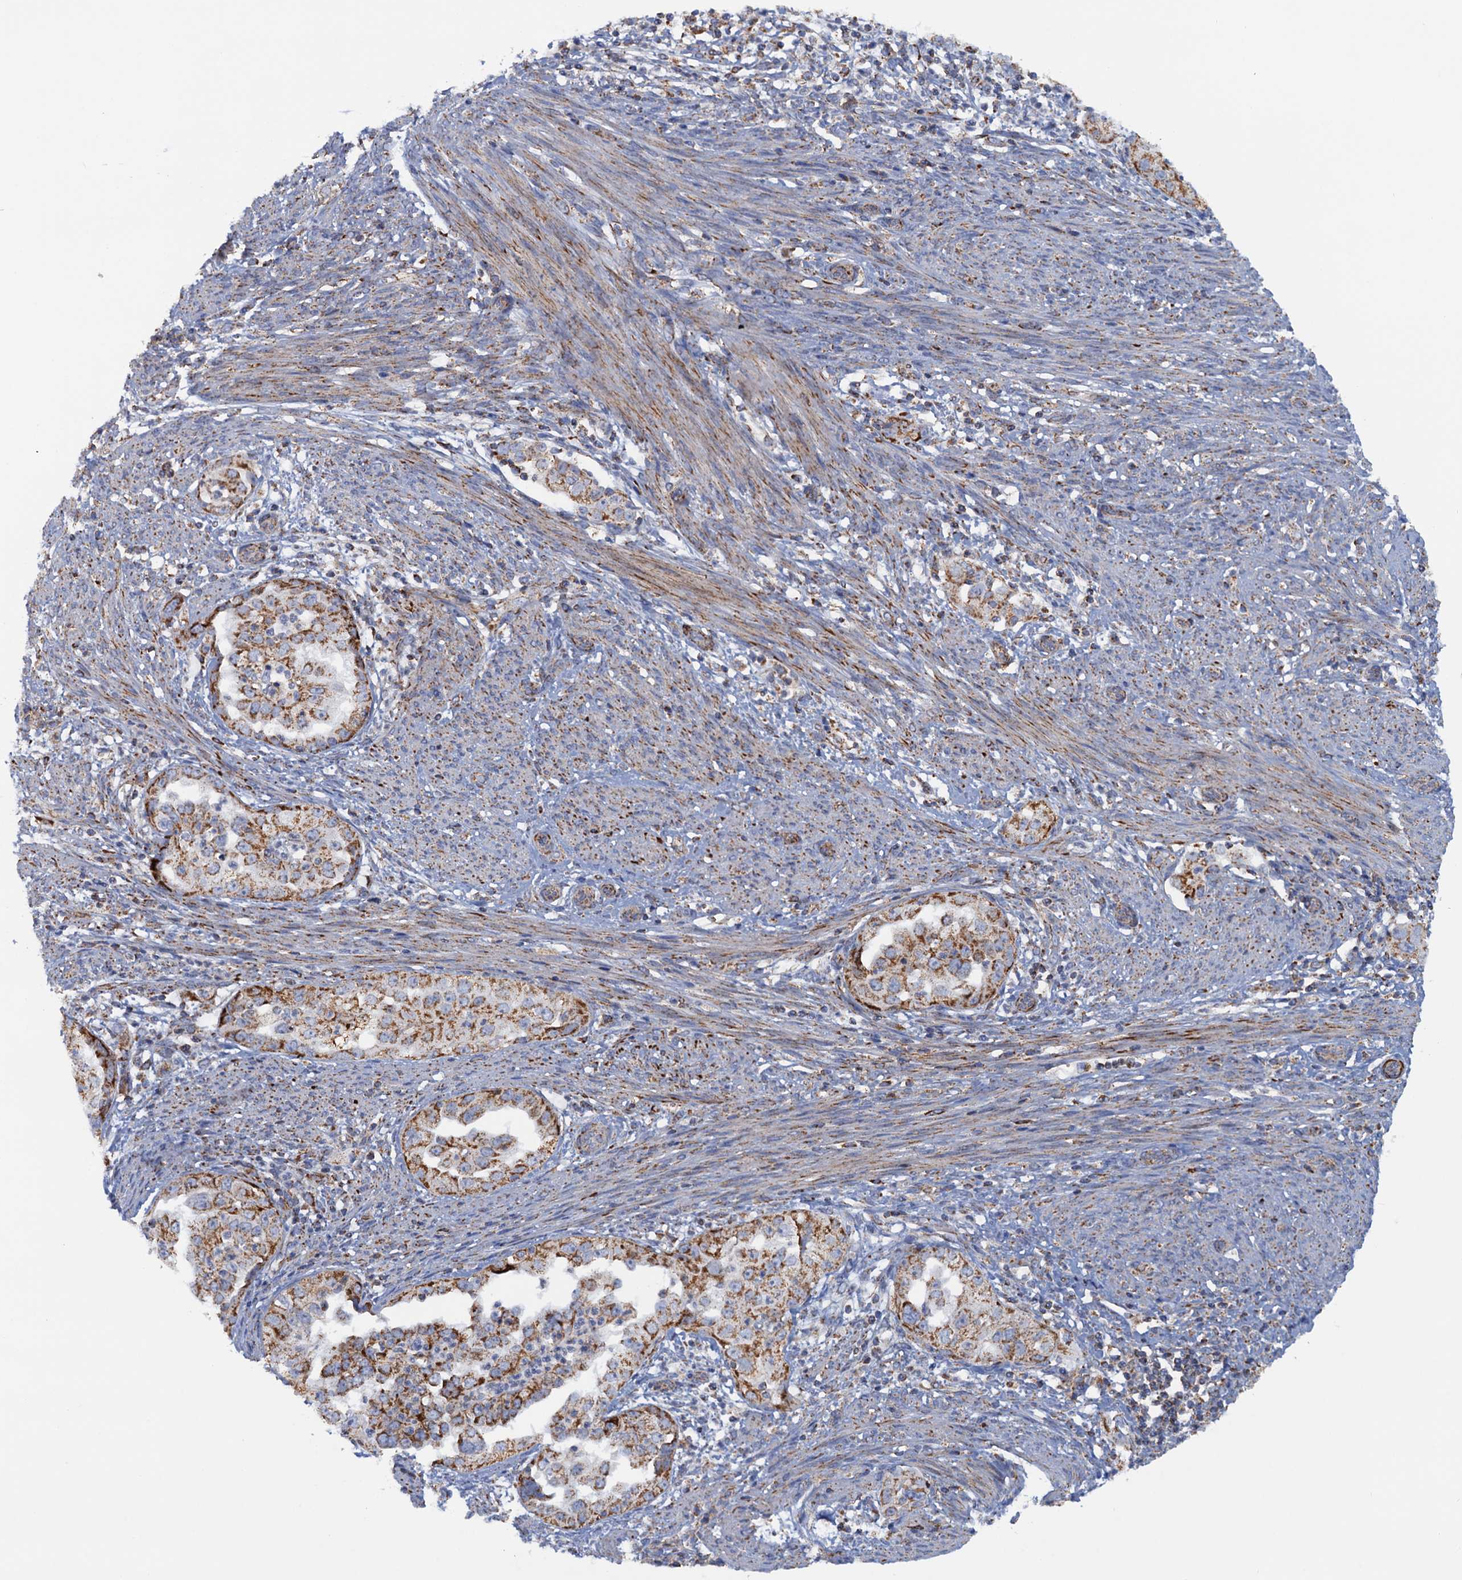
{"staining": {"intensity": "strong", "quantity": ">75%", "location": "cytoplasmic/membranous"}, "tissue": "endometrial cancer", "cell_type": "Tumor cells", "image_type": "cancer", "snomed": [{"axis": "morphology", "description": "Adenocarcinoma, NOS"}, {"axis": "topography", "description": "Endometrium"}], "caption": "Protein staining demonstrates strong cytoplasmic/membranous staining in about >75% of tumor cells in endometrial cancer.", "gene": "GTPBP3", "patient": {"sex": "female", "age": 85}}